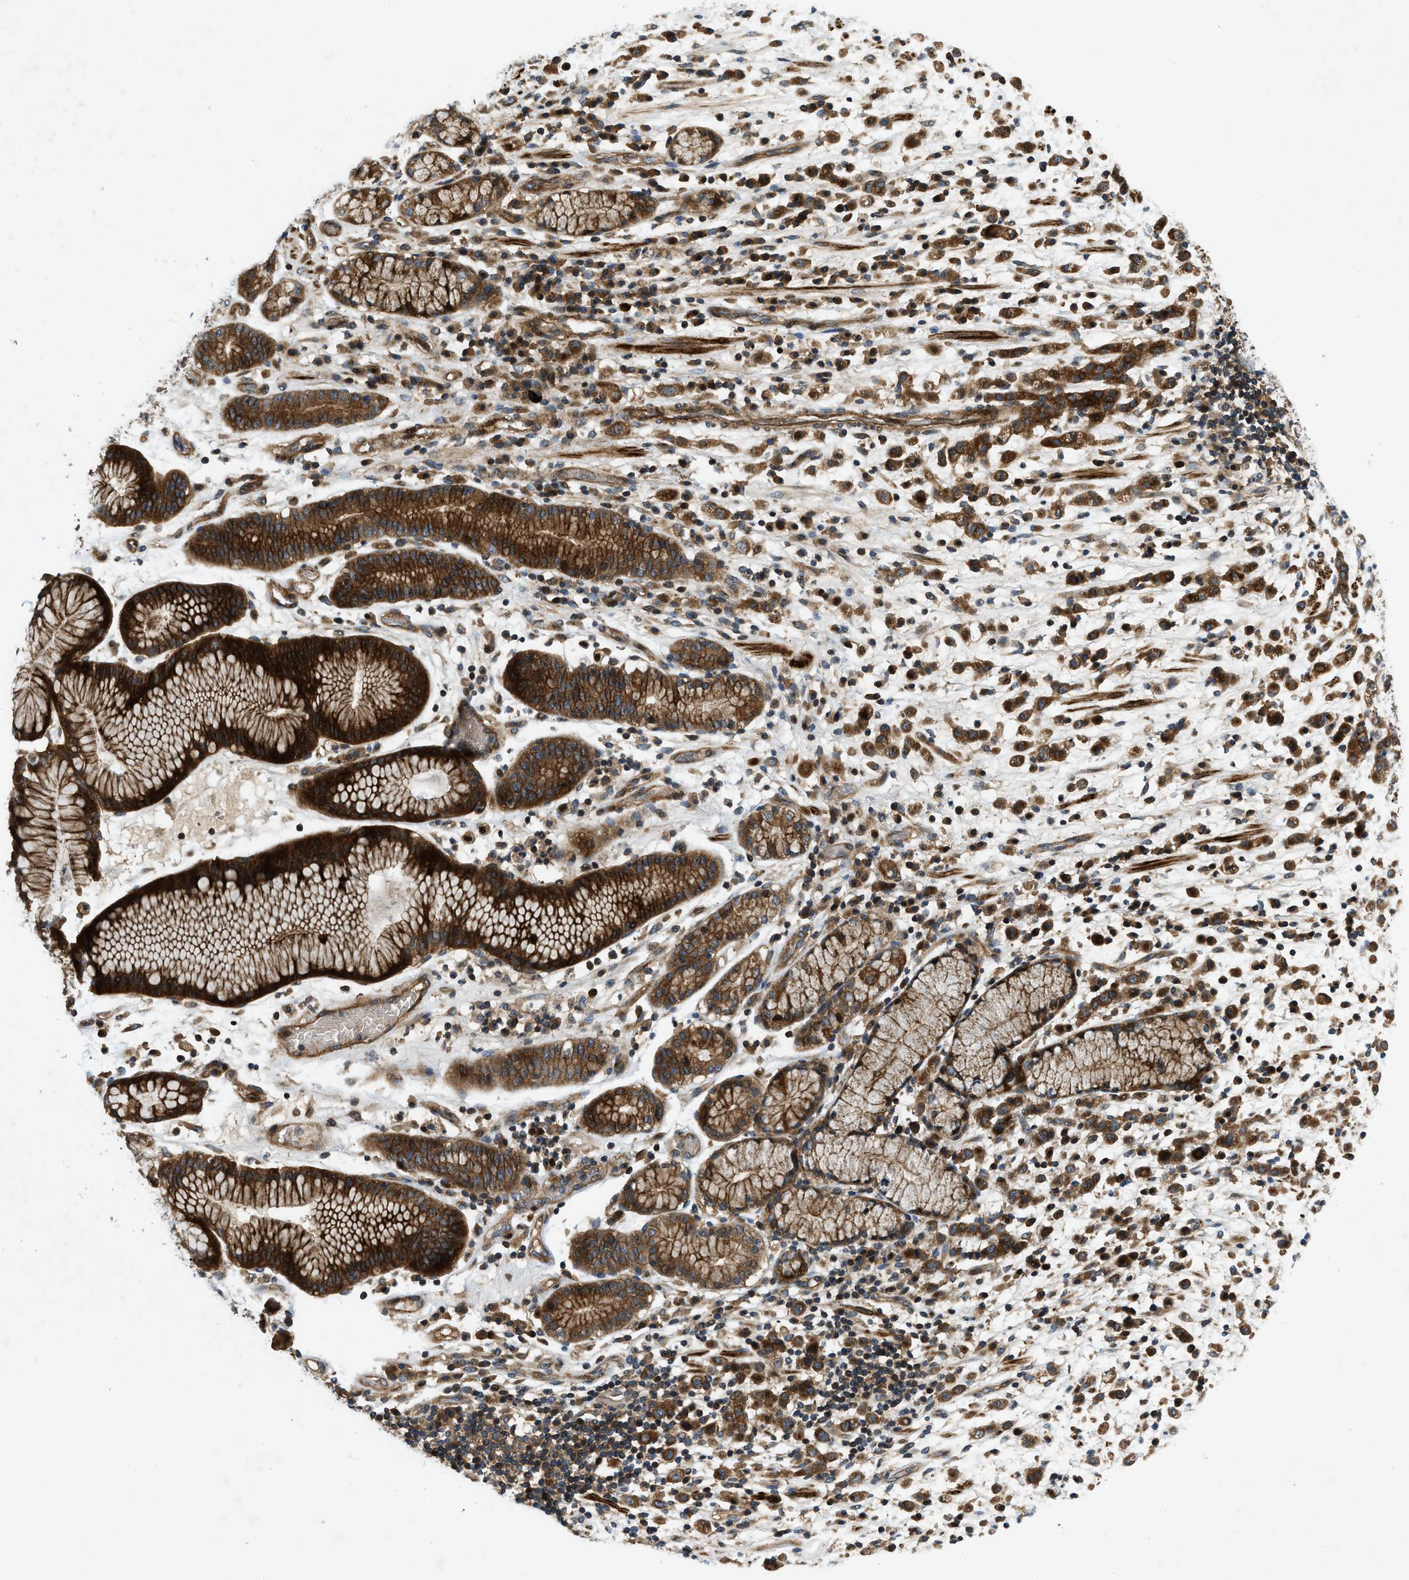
{"staining": {"intensity": "strong", "quantity": ">75%", "location": "cytoplasmic/membranous"}, "tissue": "stomach cancer", "cell_type": "Tumor cells", "image_type": "cancer", "snomed": [{"axis": "morphology", "description": "Adenocarcinoma, NOS"}, {"axis": "topography", "description": "Stomach, lower"}], "caption": "The immunohistochemical stain shows strong cytoplasmic/membranous positivity in tumor cells of stomach cancer tissue.", "gene": "CNNM3", "patient": {"sex": "male", "age": 88}}